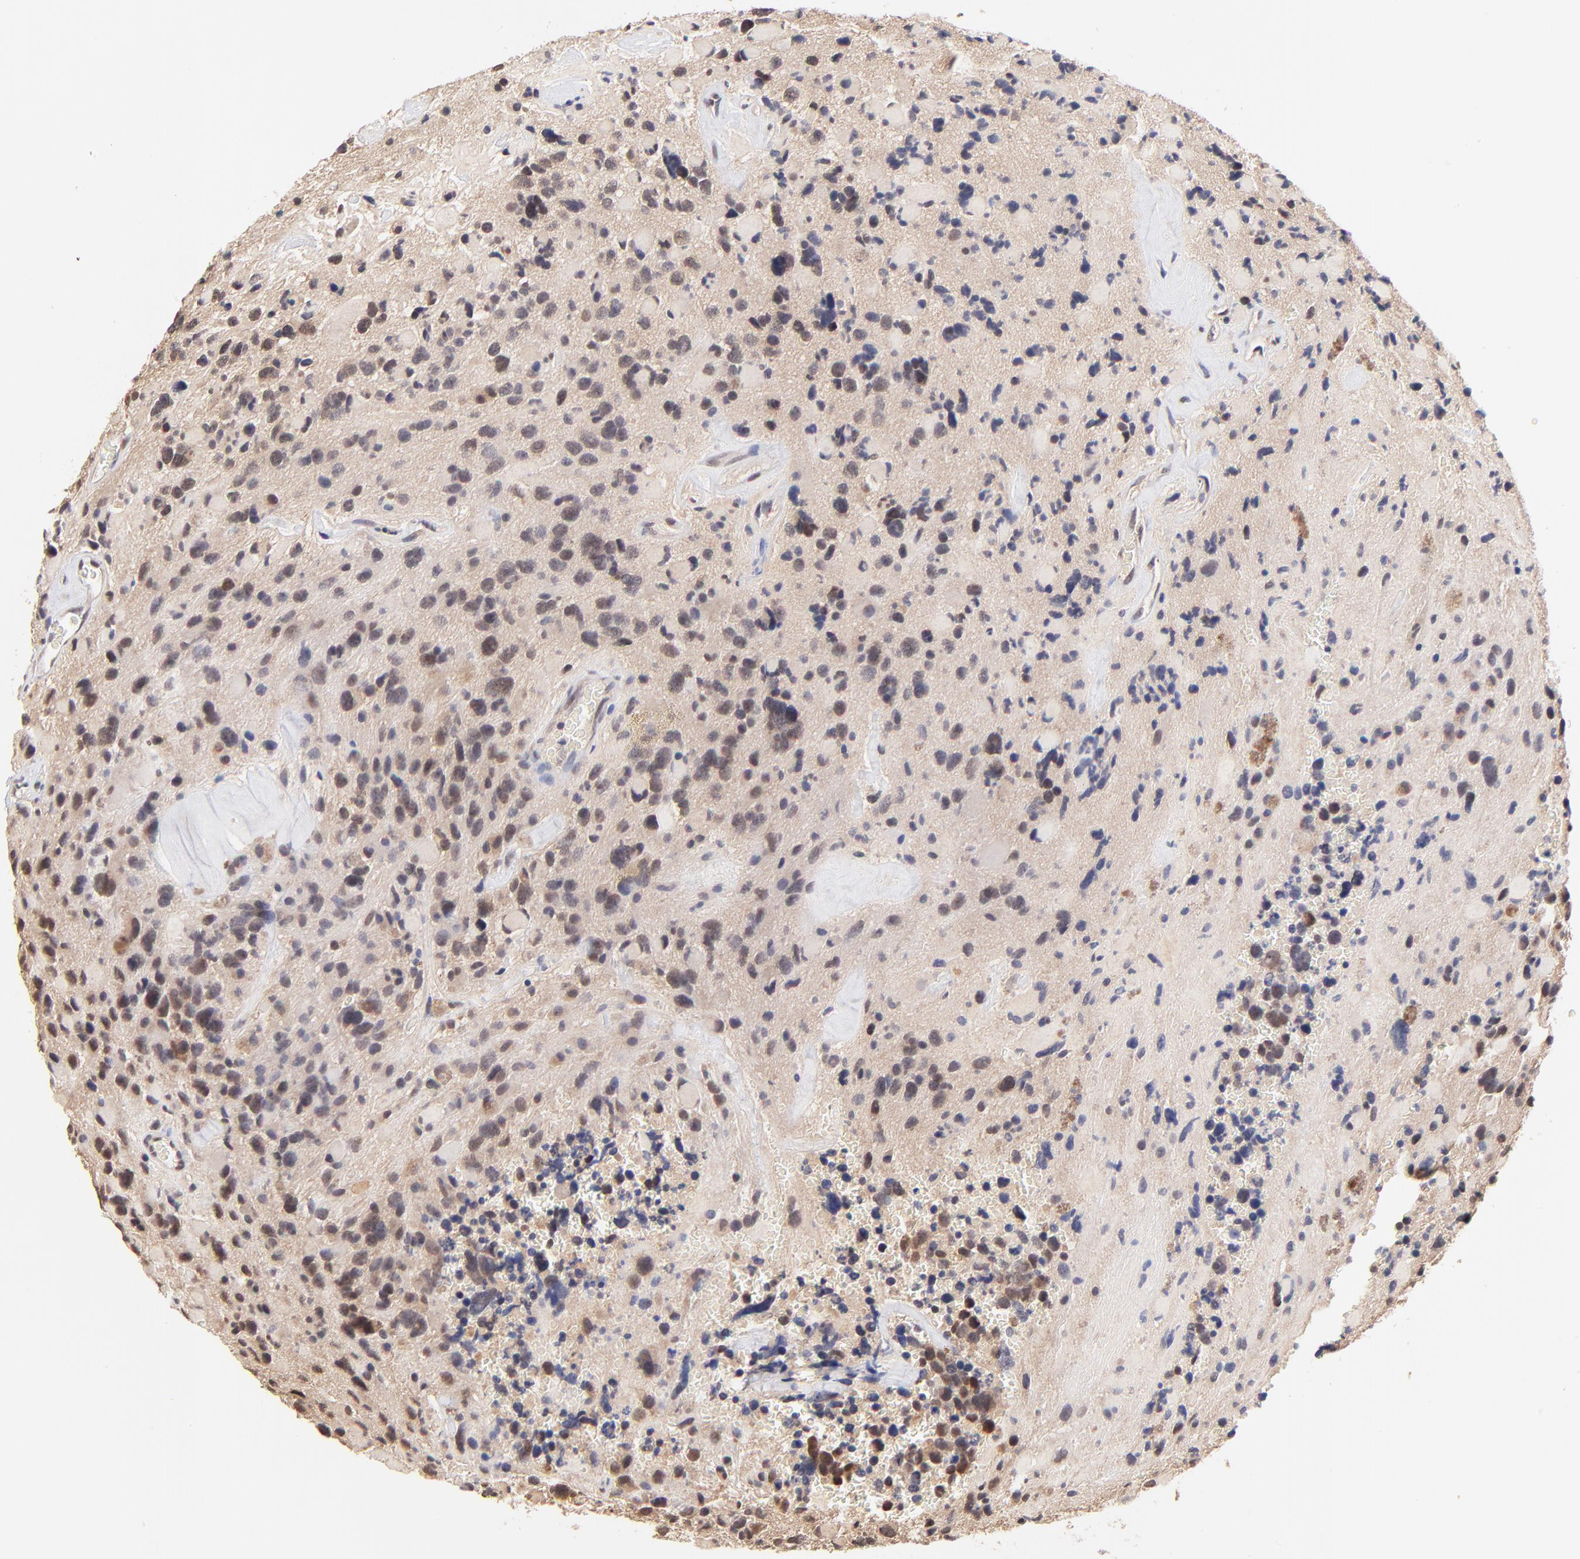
{"staining": {"intensity": "weak", "quantity": "25%-75%", "location": "nuclear"}, "tissue": "glioma", "cell_type": "Tumor cells", "image_type": "cancer", "snomed": [{"axis": "morphology", "description": "Glioma, malignant, High grade"}, {"axis": "topography", "description": "Brain"}], "caption": "Immunohistochemistry (IHC) micrograph of human glioma stained for a protein (brown), which shows low levels of weak nuclear positivity in approximately 25%-75% of tumor cells.", "gene": "TXNL1", "patient": {"sex": "female", "age": 37}}